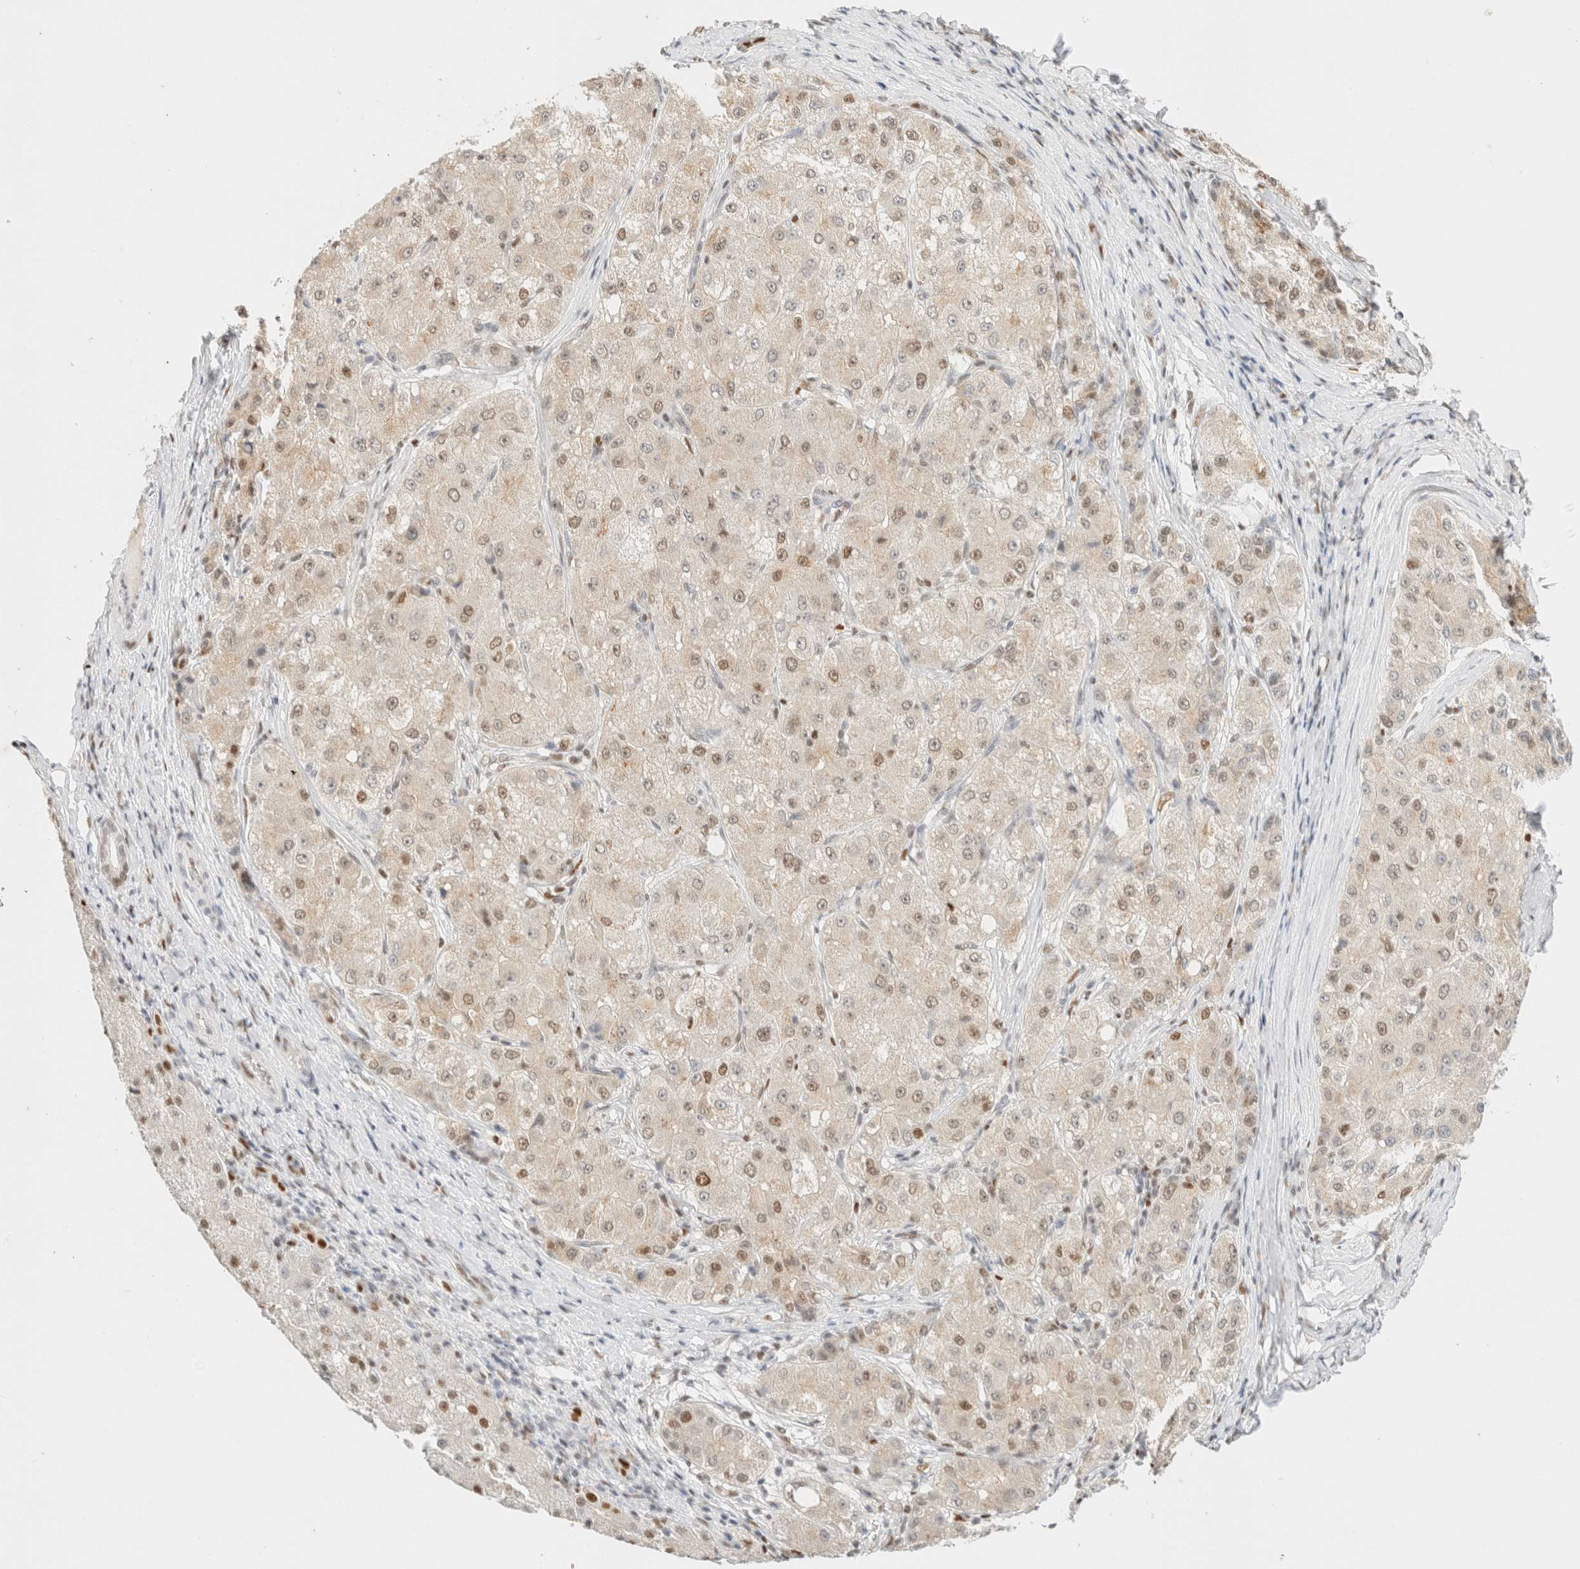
{"staining": {"intensity": "weak", "quantity": "25%-75%", "location": "nuclear"}, "tissue": "liver cancer", "cell_type": "Tumor cells", "image_type": "cancer", "snomed": [{"axis": "morphology", "description": "Carcinoma, Hepatocellular, NOS"}, {"axis": "topography", "description": "Liver"}], "caption": "Liver cancer (hepatocellular carcinoma) stained with a brown dye demonstrates weak nuclear positive staining in about 25%-75% of tumor cells.", "gene": "DDB2", "patient": {"sex": "male", "age": 80}}